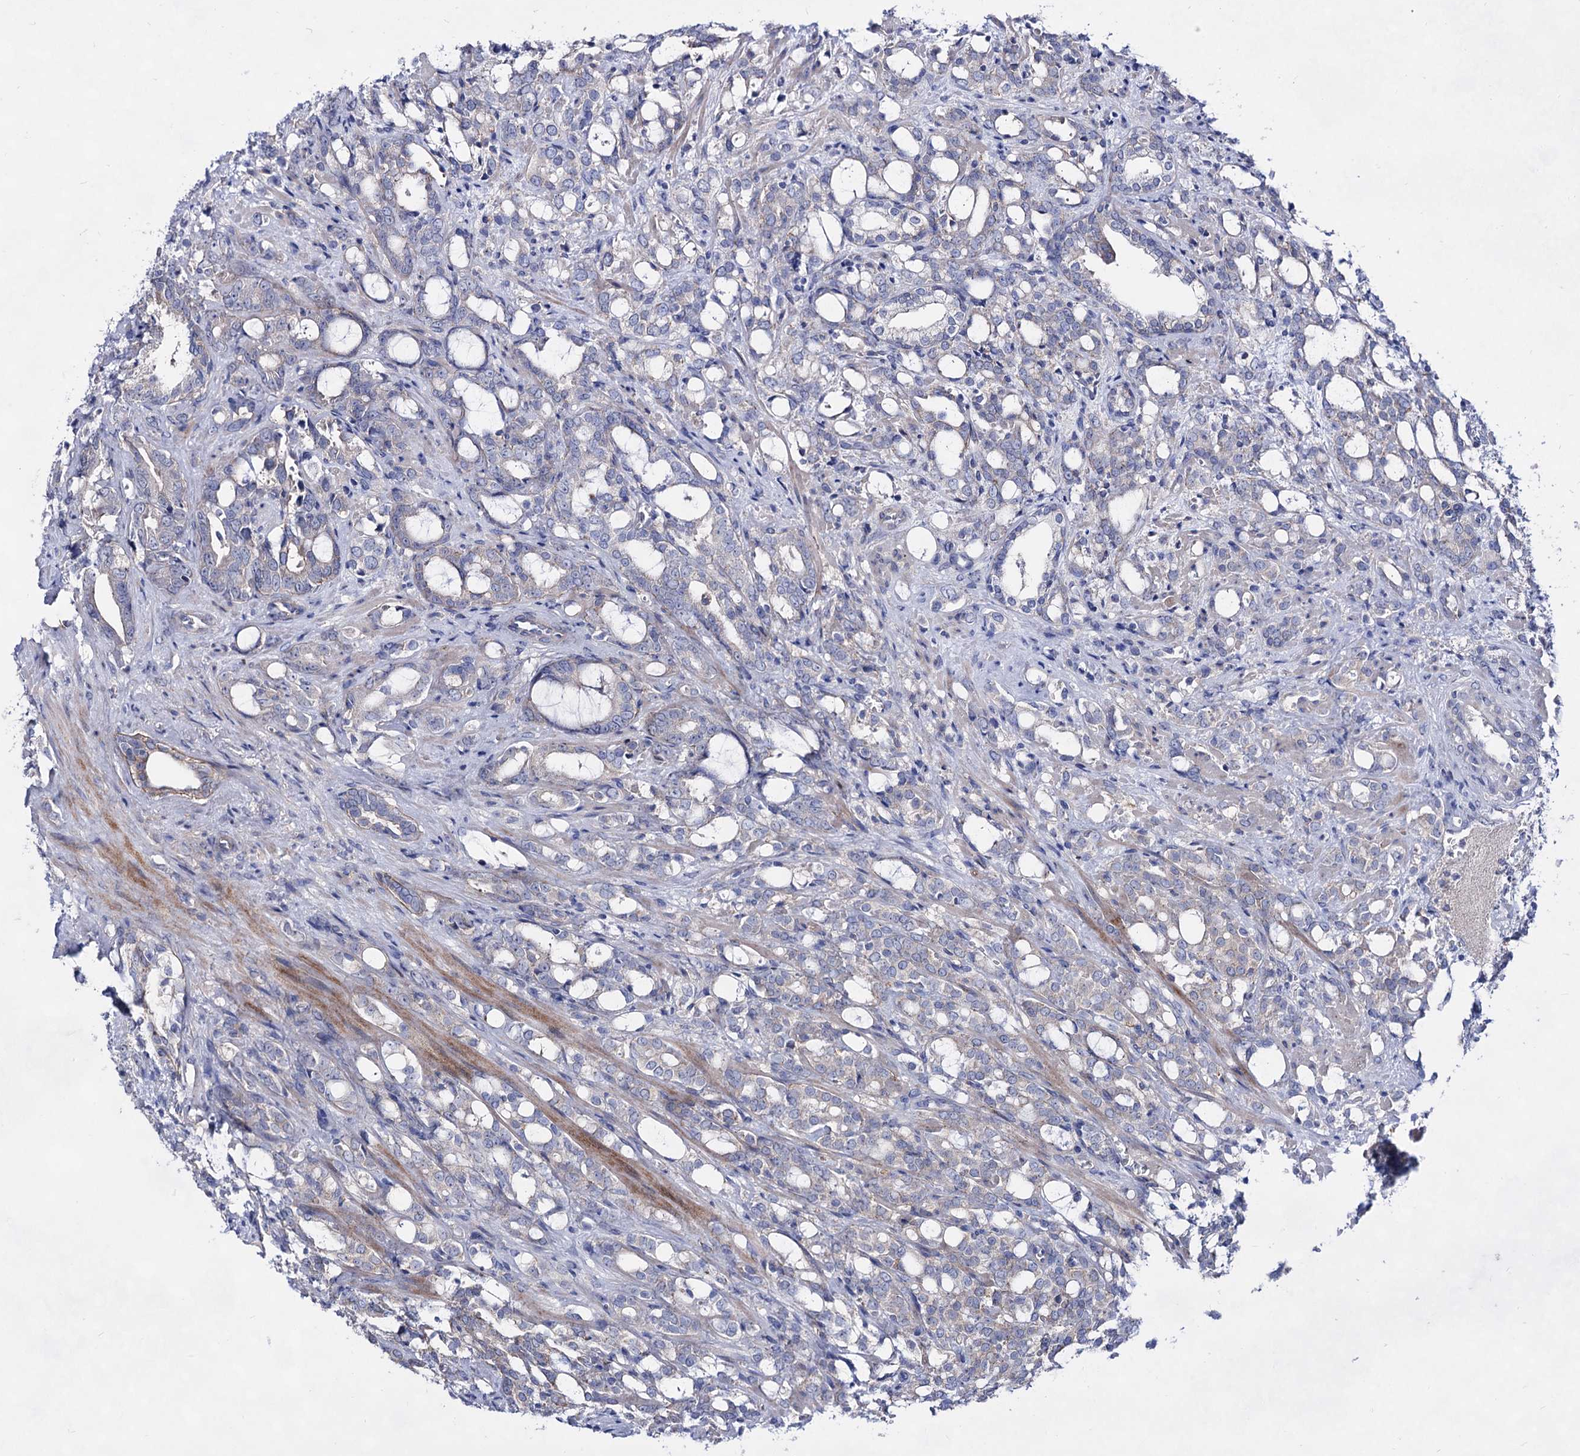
{"staining": {"intensity": "negative", "quantity": "none", "location": "none"}, "tissue": "prostate cancer", "cell_type": "Tumor cells", "image_type": "cancer", "snomed": [{"axis": "morphology", "description": "Adenocarcinoma, High grade"}, {"axis": "topography", "description": "Prostate"}], "caption": "This is an IHC micrograph of prostate cancer. There is no expression in tumor cells.", "gene": "PLIN1", "patient": {"sex": "male", "age": 72}}